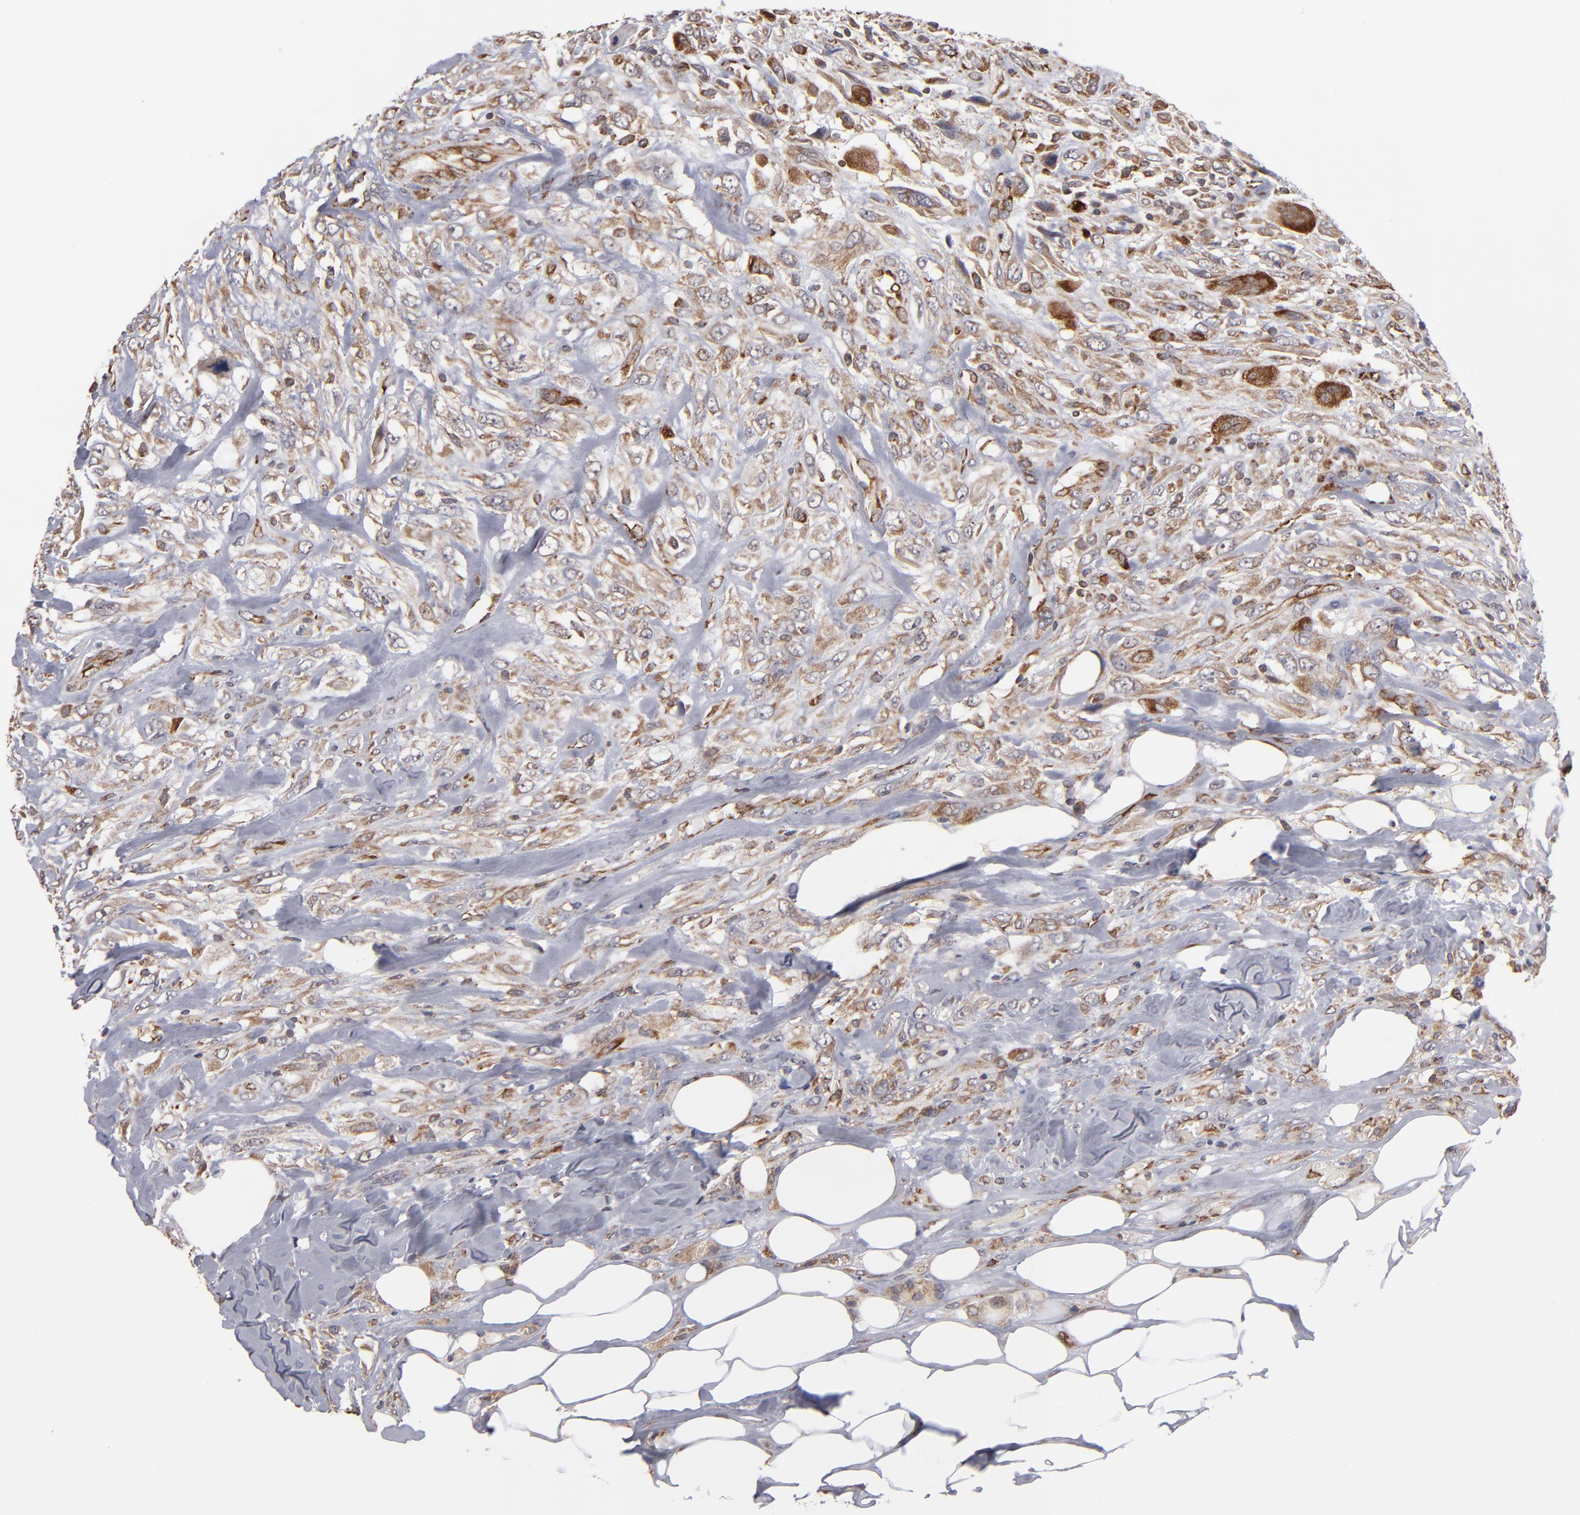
{"staining": {"intensity": "moderate", "quantity": ">75%", "location": "cytoplasmic/membranous"}, "tissue": "breast cancer", "cell_type": "Tumor cells", "image_type": "cancer", "snomed": [{"axis": "morphology", "description": "Neoplasm, malignant, NOS"}, {"axis": "topography", "description": "Breast"}], "caption": "Moderate cytoplasmic/membranous expression is appreciated in approximately >75% of tumor cells in breast cancer (neoplasm (malignant)).", "gene": "KTN1", "patient": {"sex": "female", "age": 50}}